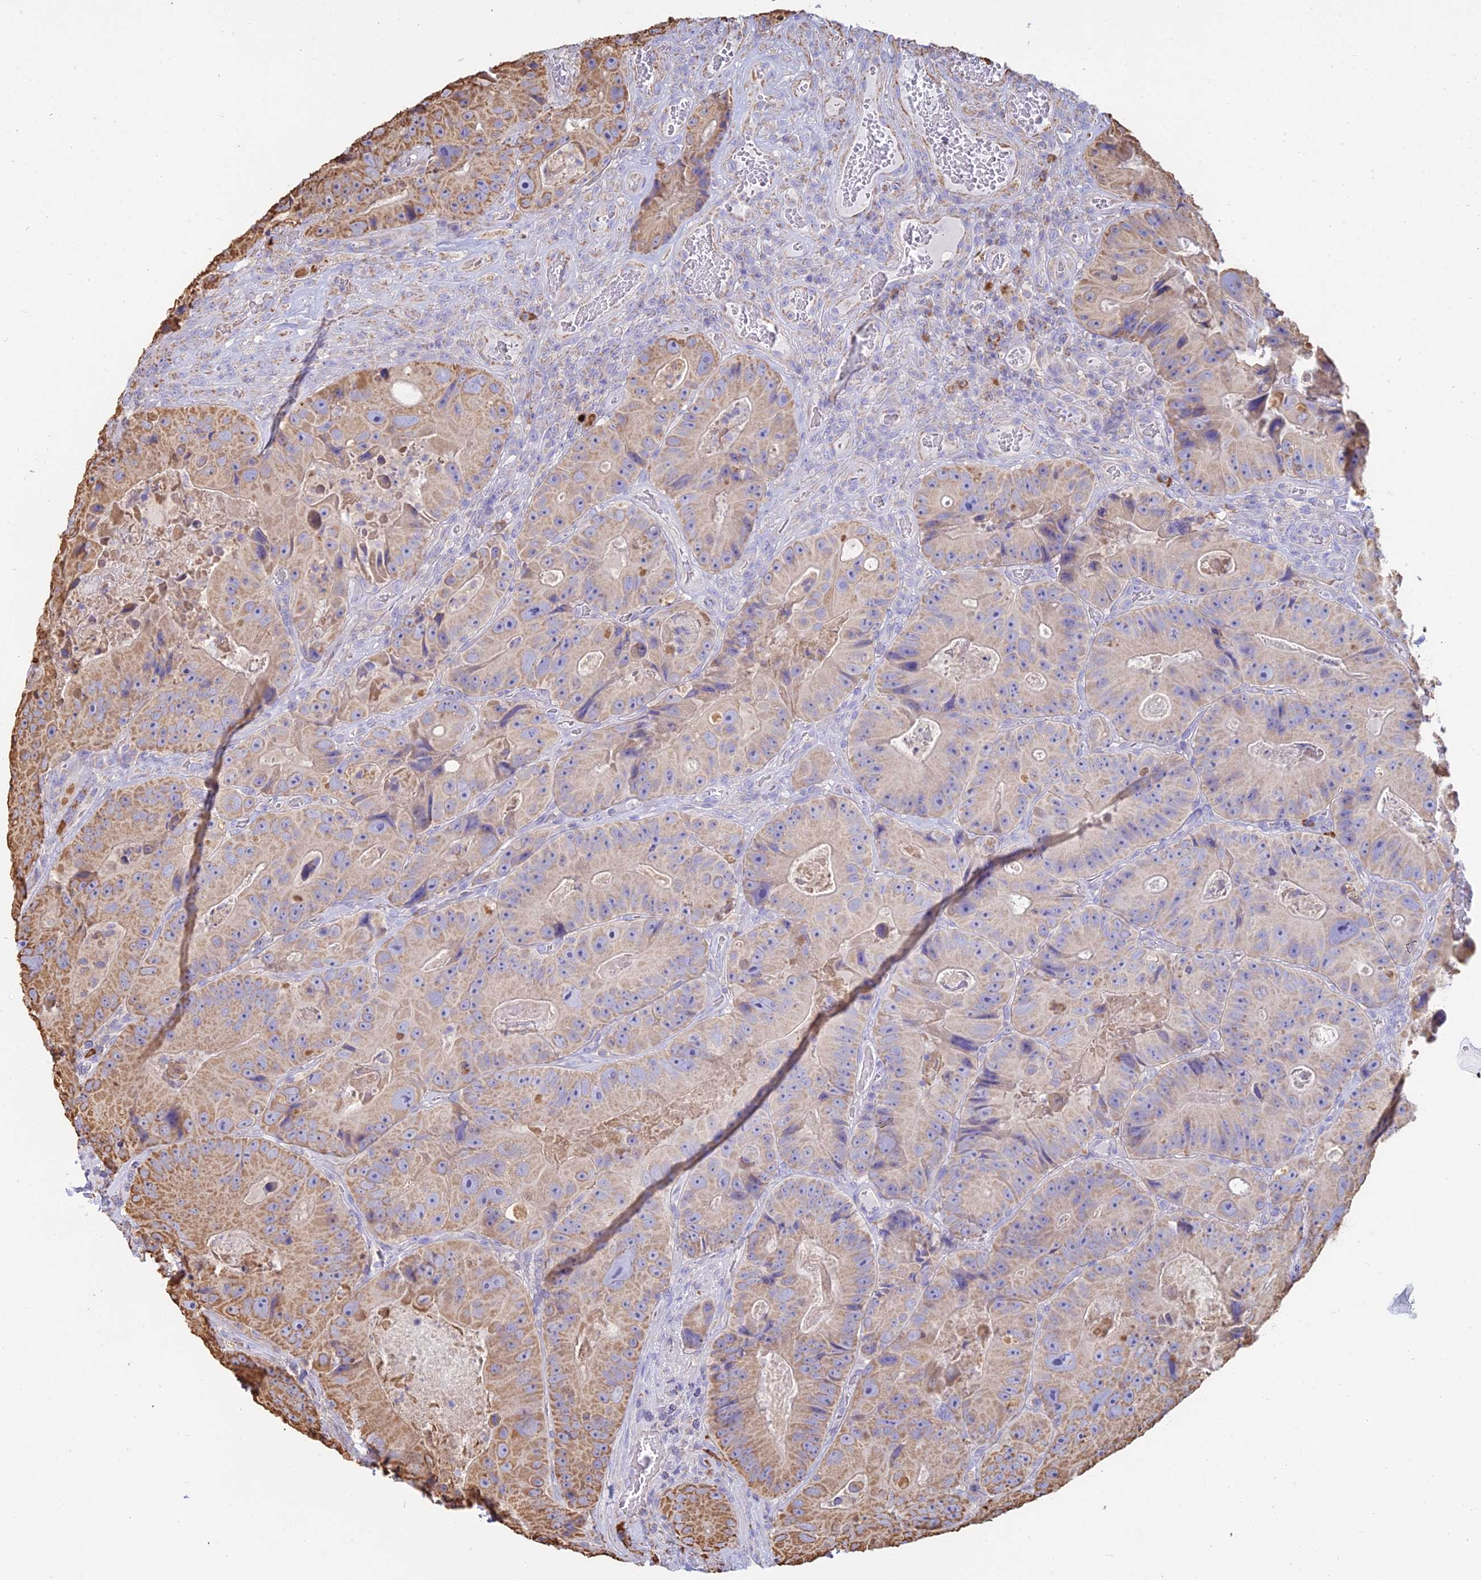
{"staining": {"intensity": "moderate", "quantity": "<25%", "location": "cytoplasmic/membranous"}, "tissue": "colorectal cancer", "cell_type": "Tumor cells", "image_type": "cancer", "snomed": [{"axis": "morphology", "description": "Adenocarcinoma, NOS"}, {"axis": "topography", "description": "Colon"}], "caption": "Colorectal cancer (adenocarcinoma) was stained to show a protein in brown. There is low levels of moderate cytoplasmic/membranous positivity in about <25% of tumor cells. The protein of interest is stained brown, and the nuclei are stained in blue (DAB (3,3'-diaminobenzidine) IHC with brightfield microscopy, high magnification).", "gene": "OR2W3", "patient": {"sex": "female", "age": 86}}